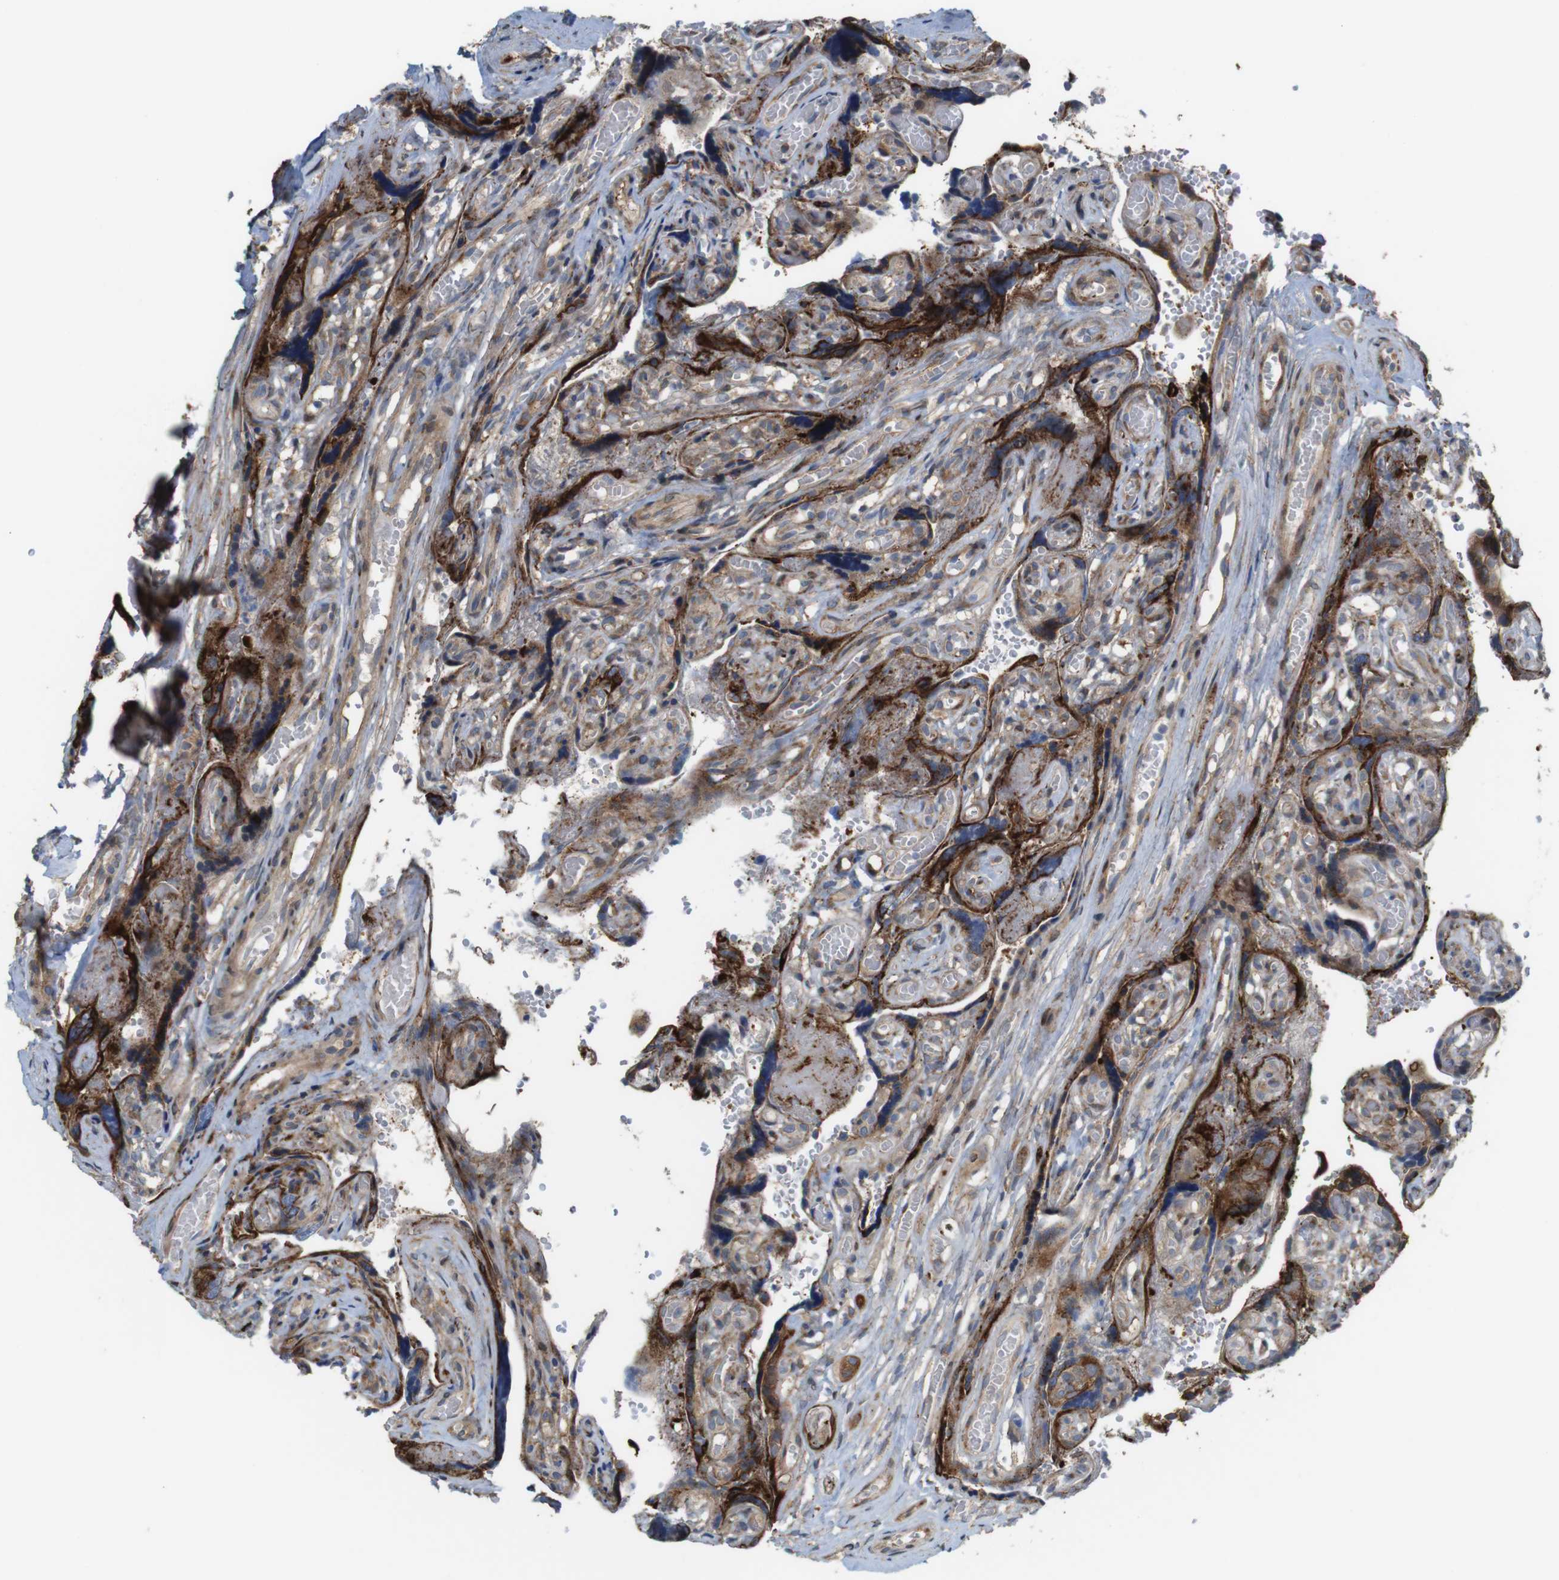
{"staining": {"intensity": "moderate", "quantity": ">75%", "location": "cytoplasmic/membranous"}, "tissue": "placenta", "cell_type": "Decidual cells", "image_type": "normal", "snomed": [{"axis": "morphology", "description": "Normal tissue, NOS"}, {"axis": "topography", "description": "Placenta"}], "caption": "Immunohistochemical staining of normal placenta exhibits medium levels of moderate cytoplasmic/membranous staining in approximately >75% of decidual cells.", "gene": "PCOLCE2", "patient": {"sex": "female", "age": 30}}